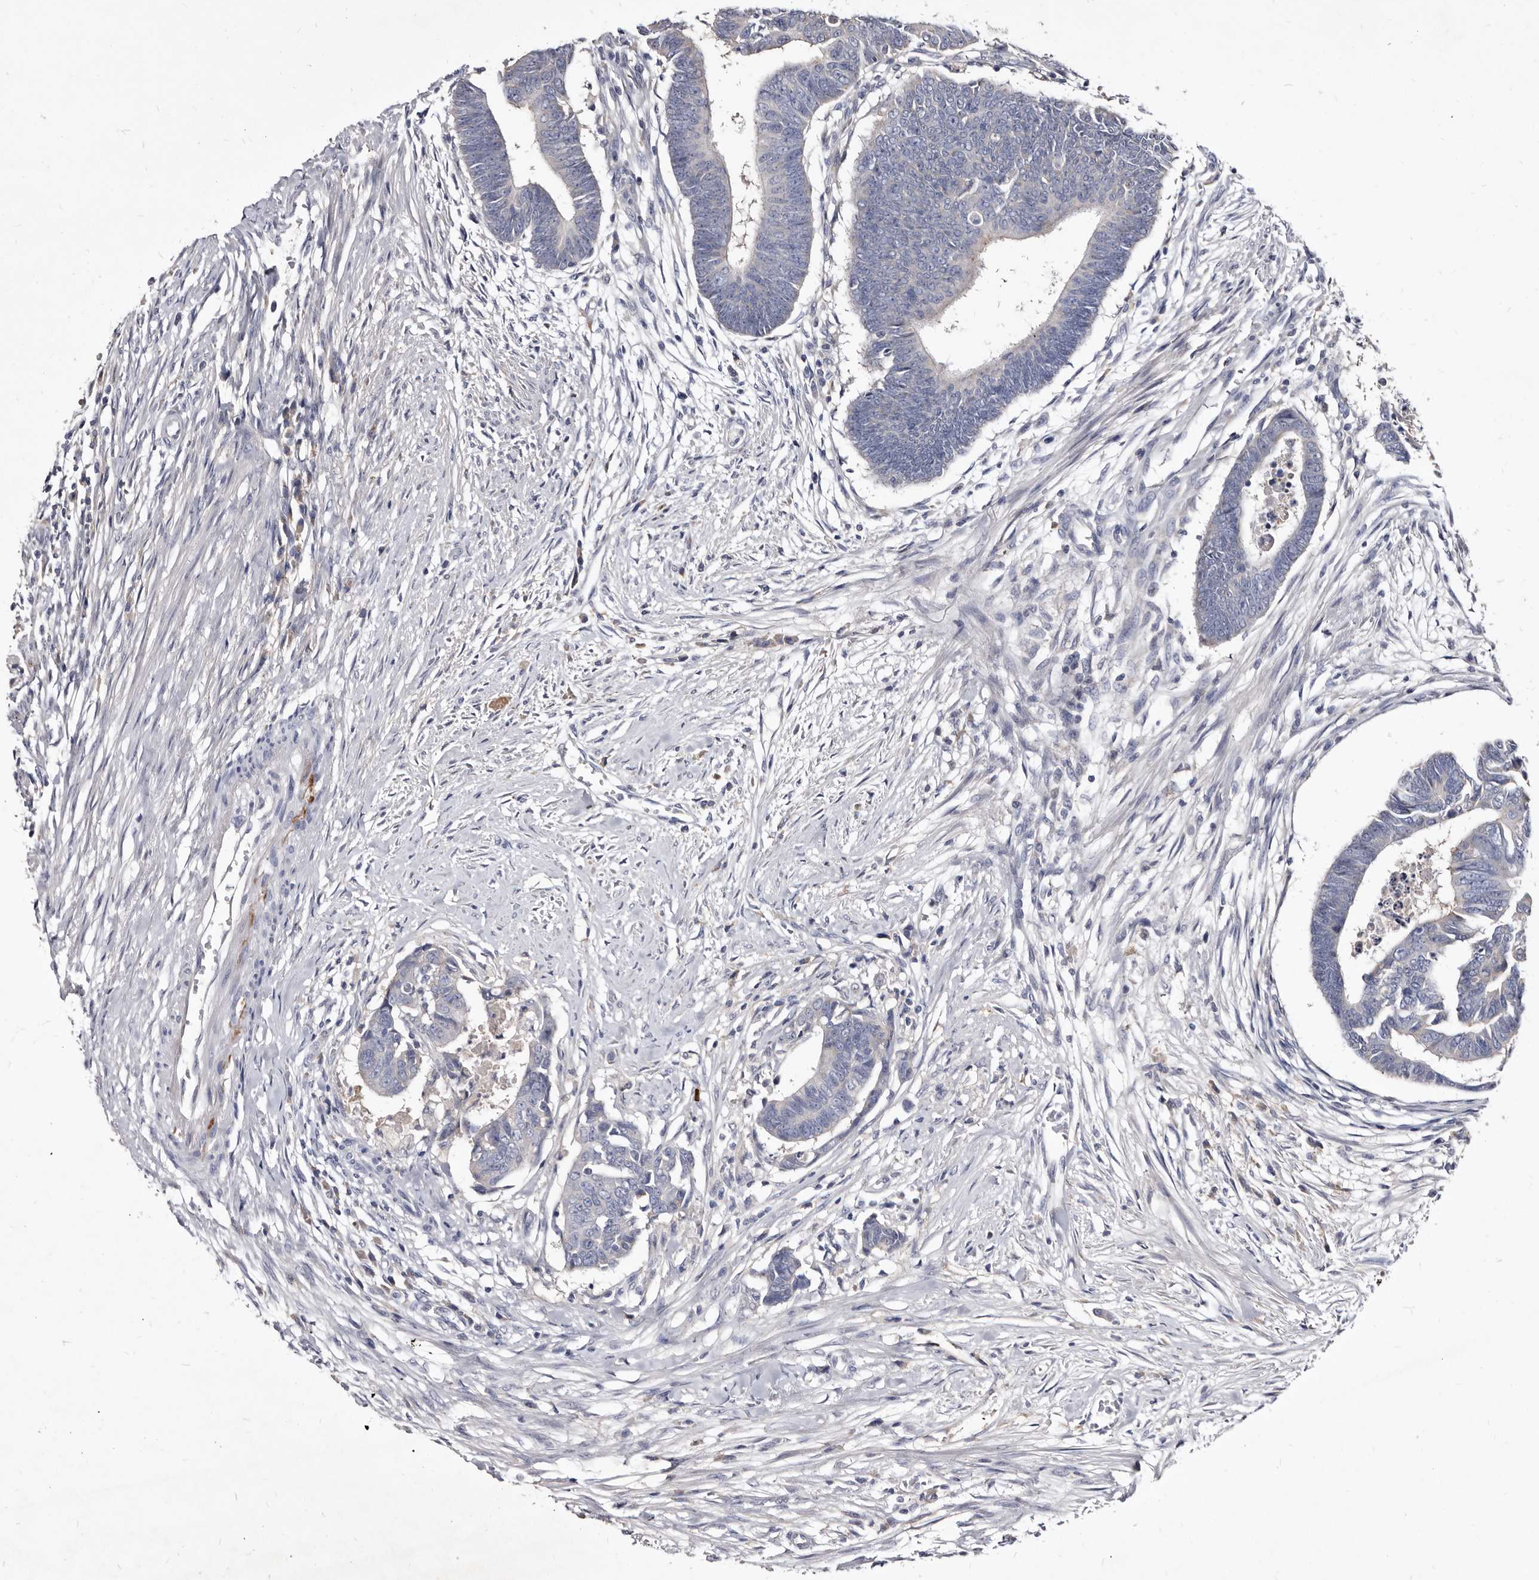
{"staining": {"intensity": "negative", "quantity": "none", "location": "none"}, "tissue": "colorectal cancer", "cell_type": "Tumor cells", "image_type": "cancer", "snomed": [{"axis": "morphology", "description": "Adenocarcinoma, NOS"}, {"axis": "topography", "description": "Rectum"}], "caption": "Protein analysis of colorectal cancer exhibits no significant staining in tumor cells. The staining was performed using DAB (3,3'-diaminobenzidine) to visualize the protein expression in brown, while the nuclei were stained in blue with hematoxylin (Magnification: 20x).", "gene": "SLC39A2", "patient": {"sex": "female", "age": 65}}